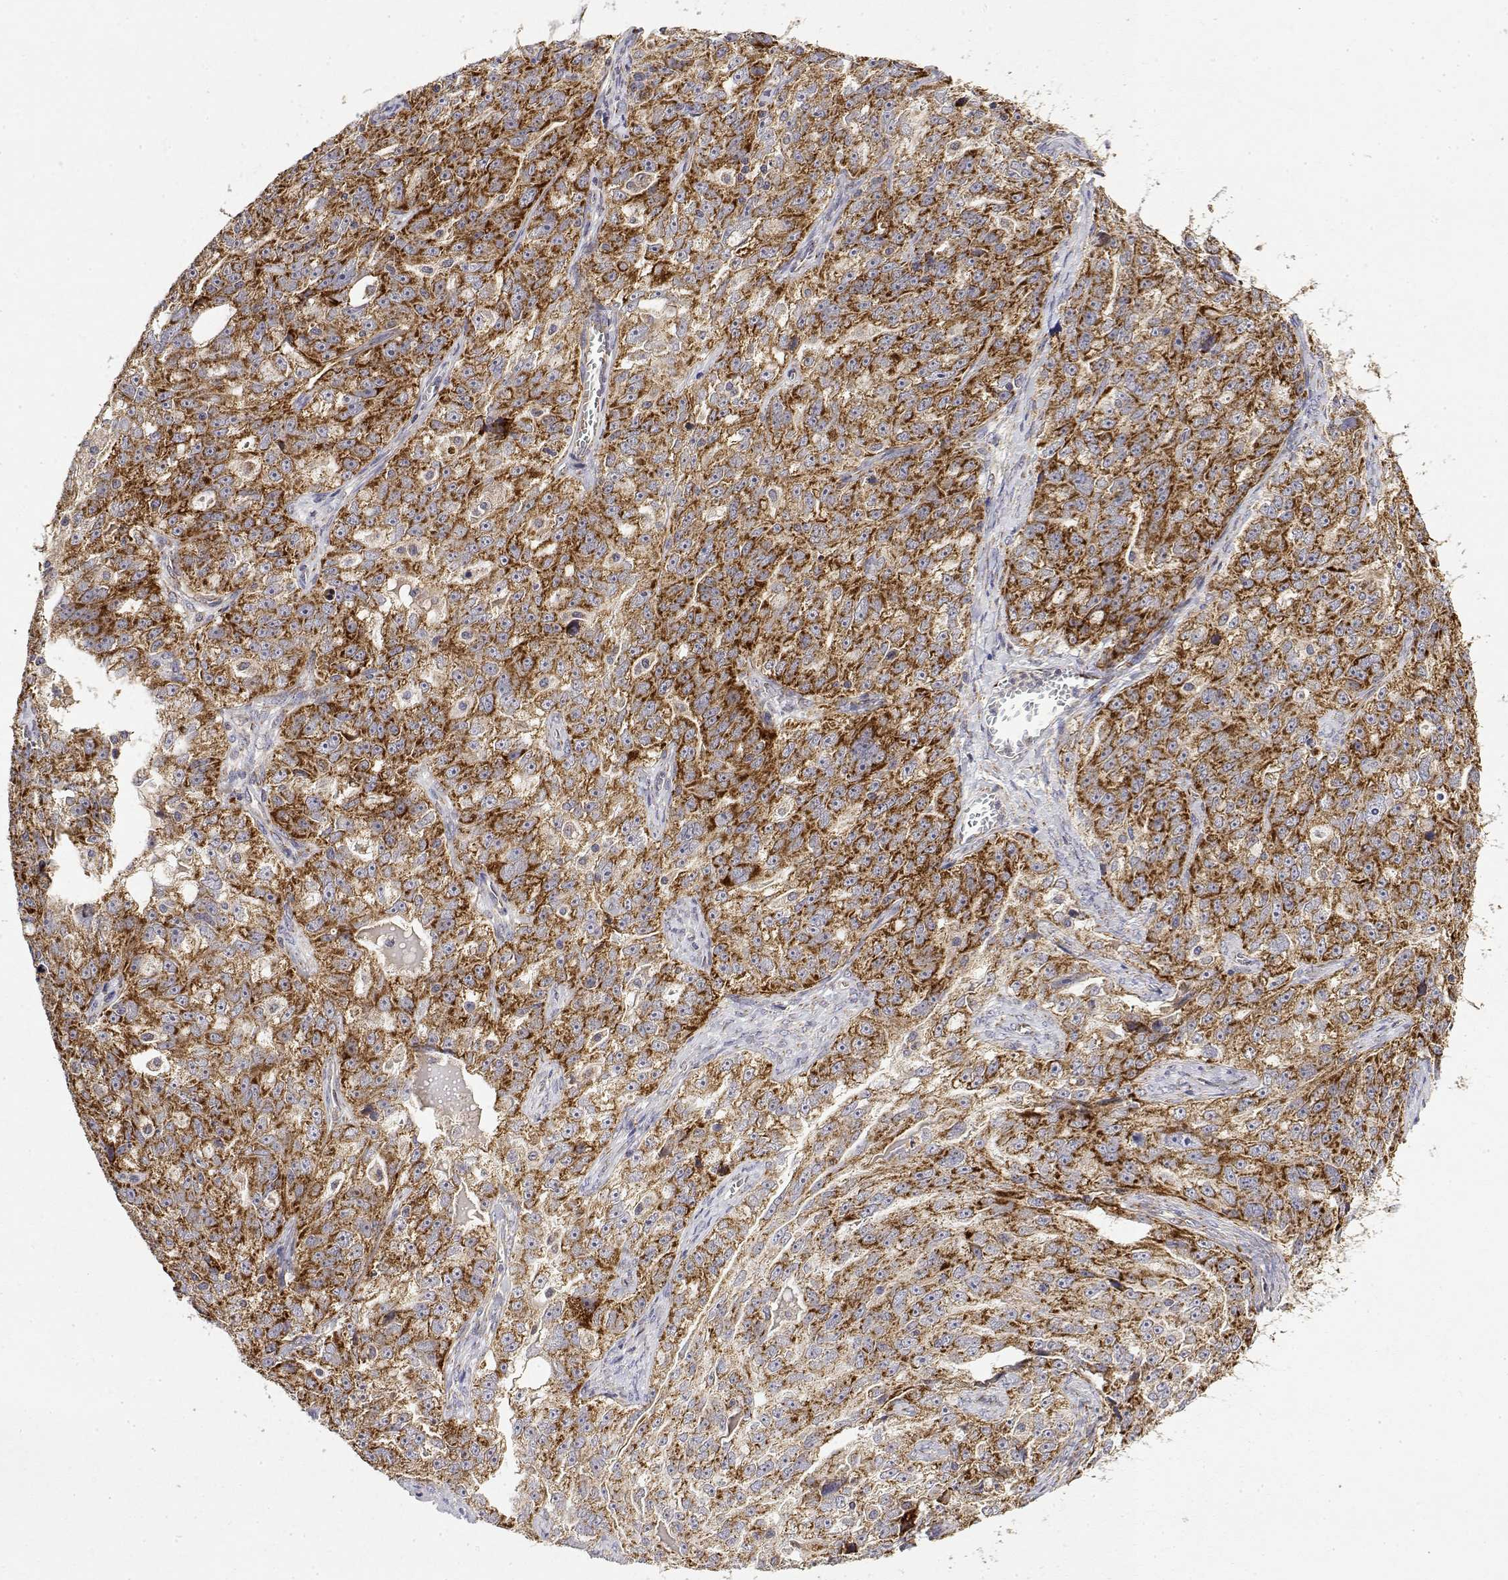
{"staining": {"intensity": "strong", "quantity": ">75%", "location": "cytoplasmic/membranous"}, "tissue": "ovarian cancer", "cell_type": "Tumor cells", "image_type": "cancer", "snomed": [{"axis": "morphology", "description": "Cystadenocarcinoma, serous, NOS"}, {"axis": "topography", "description": "Ovary"}], "caption": "Immunohistochemical staining of ovarian cancer (serous cystadenocarcinoma) exhibits high levels of strong cytoplasmic/membranous protein expression in about >75% of tumor cells.", "gene": "GADD45GIP1", "patient": {"sex": "female", "age": 51}}